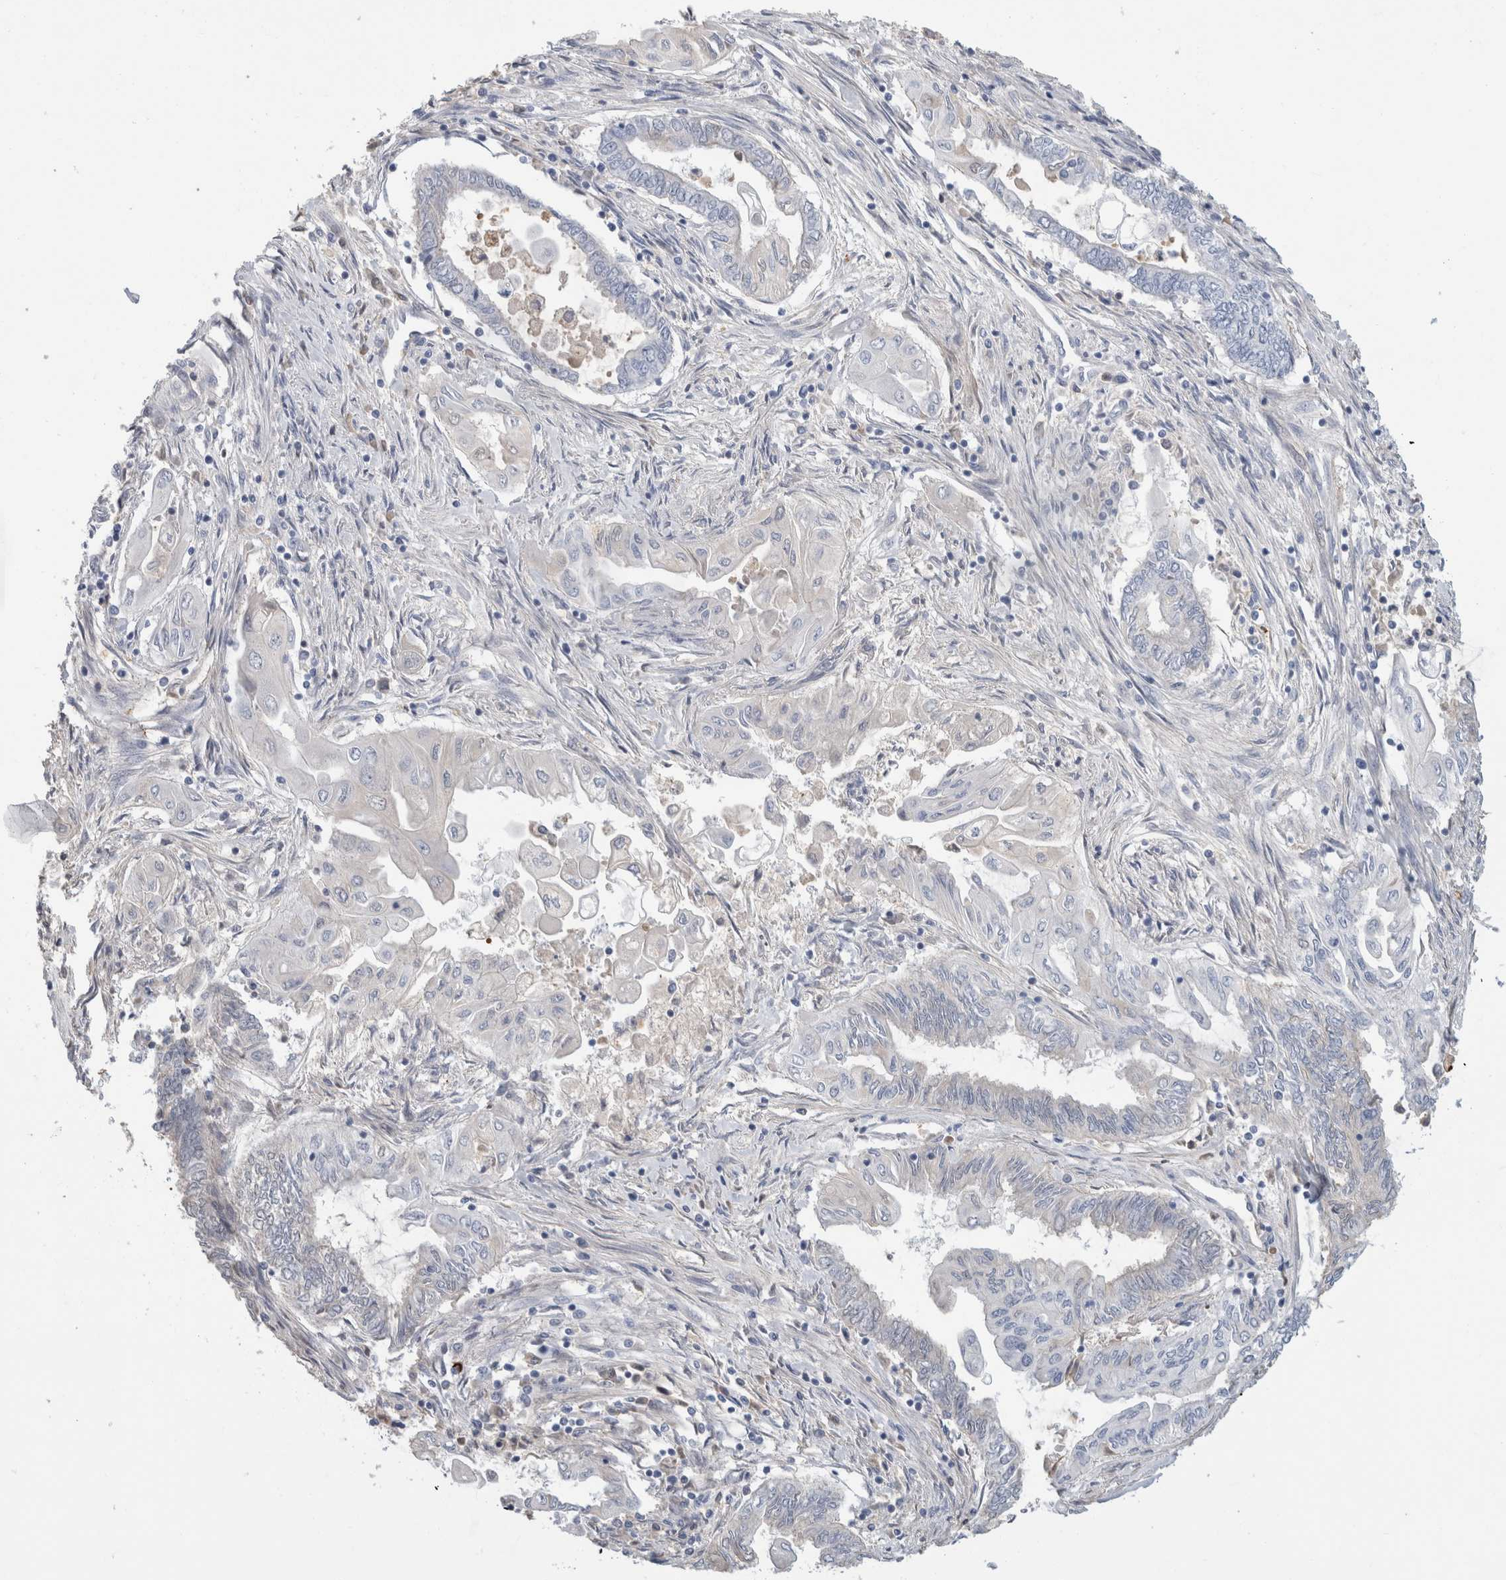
{"staining": {"intensity": "negative", "quantity": "none", "location": "none"}, "tissue": "endometrial cancer", "cell_type": "Tumor cells", "image_type": "cancer", "snomed": [{"axis": "morphology", "description": "Adenocarcinoma, NOS"}, {"axis": "topography", "description": "Uterus"}, {"axis": "topography", "description": "Endometrium"}], "caption": "IHC of human adenocarcinoma (endometrial) demonstrates no staining in tumor cells.", "gene": "CA1", "patient": {"sex": "female", "age": 70}}